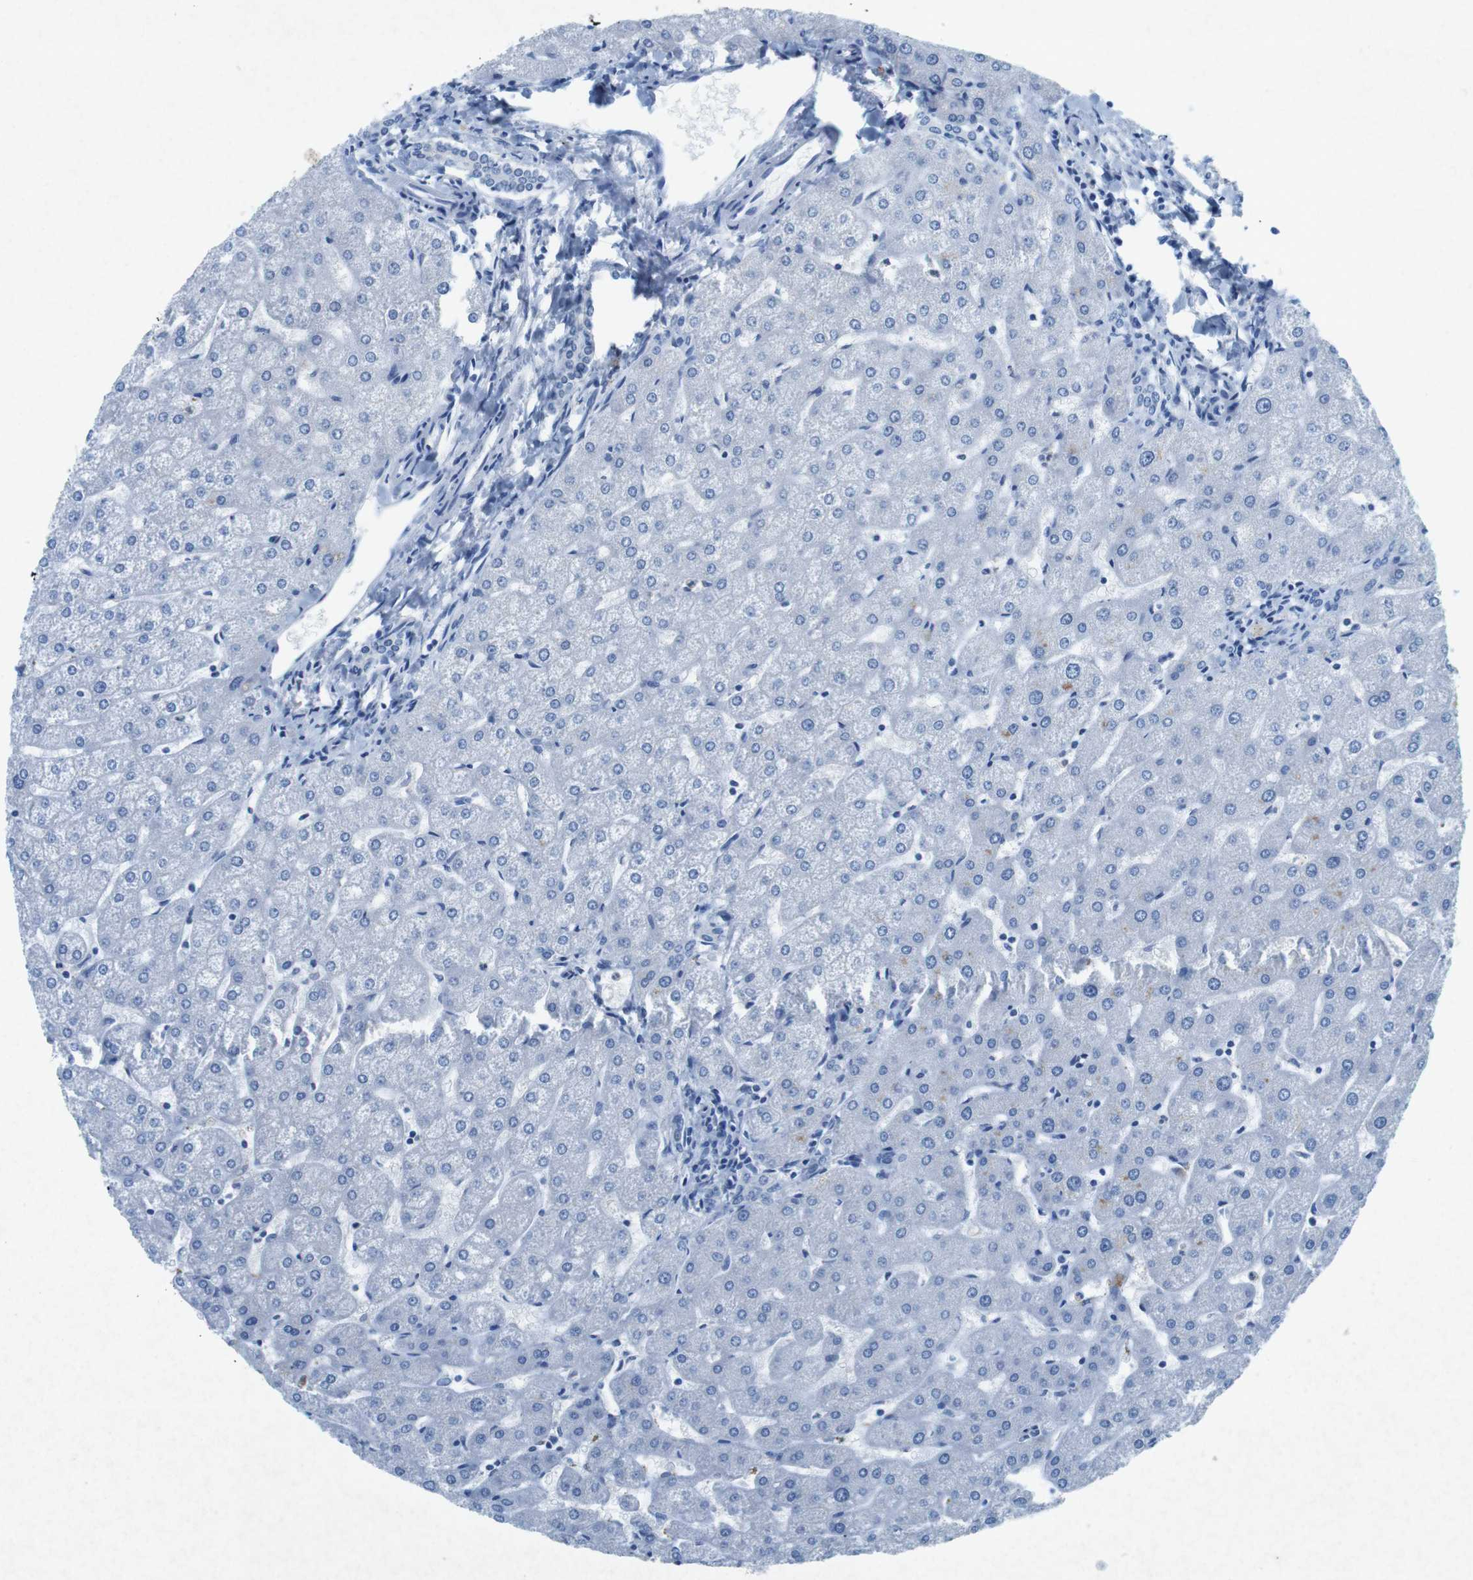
{"staining": {"intensity": "negative", "quantity": "none", "location": "none"}, "tissue": "liver", "cell_type": "Cholangiocytes", "image_type": "normal", "snomed": [{"axis": "morphology", "description": "Normal tissue, NOS"}, {"axis": "topography", "description": "Liver"}], "caption": "The histopathology image exhibits no significant expression in cholangiocytes of liver.", "gene": "CTAG1B", "patient": {"sex": "male", "age": 67}}